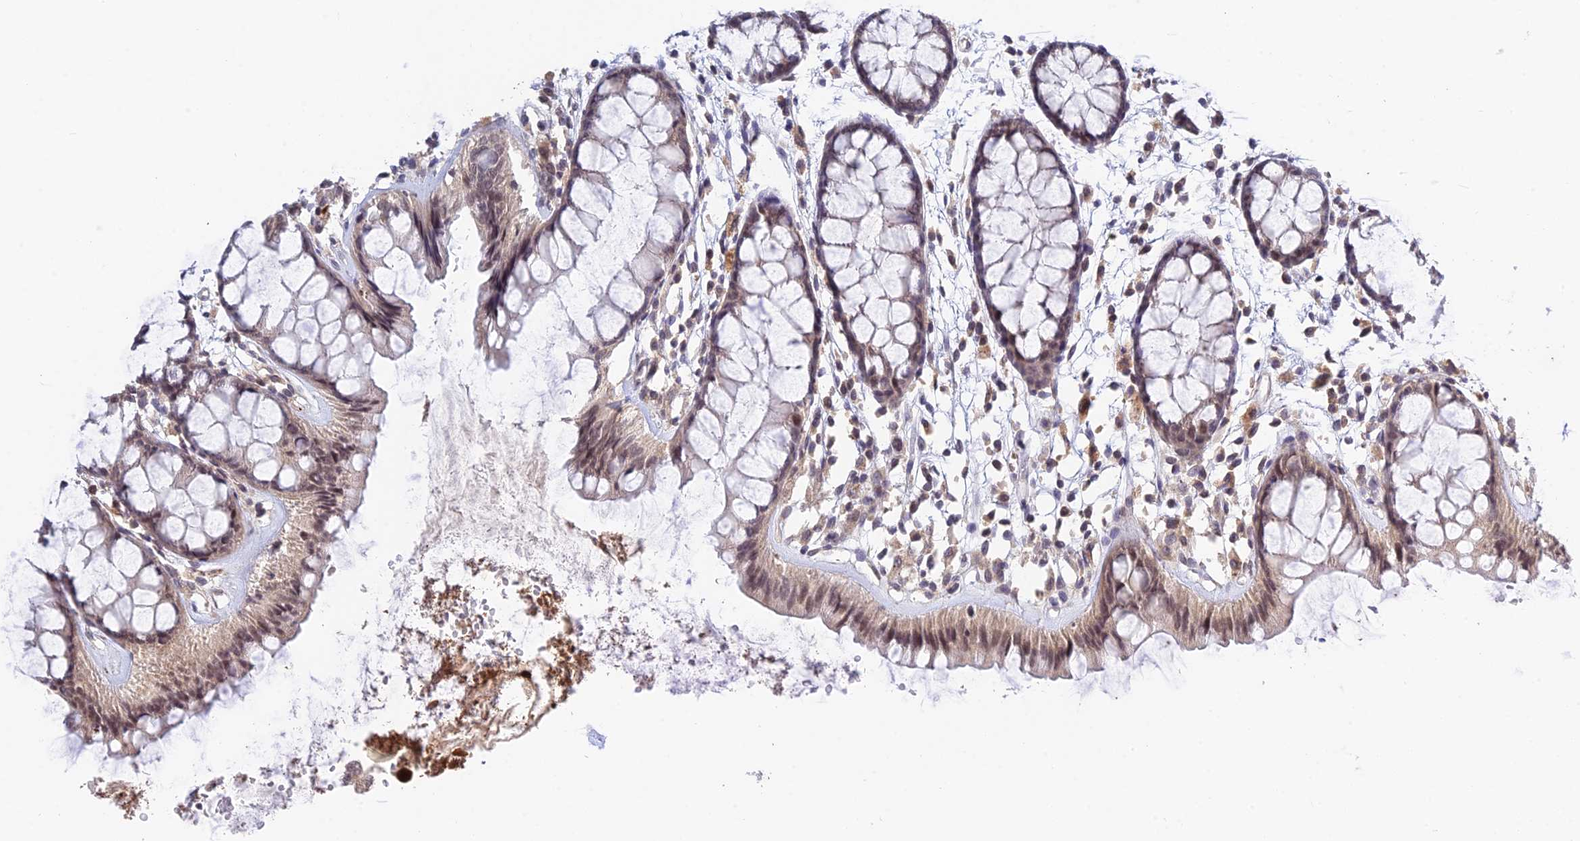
{"staining": {"intensity": "moderate", "quantity": "25%-75%", "location": "cytoplasmic/membranous,nuclear"}, "tissue": "rectum", "cell_type": "Glandular cells", "image_type": "normal", "snomed": [{"axis": "morphology", "description": "Normal tissue, NOS"}, {"axis": "topography", "description": "Rectum"}], "caption": "Normal rectum exhibits moderate cytoplasmic/membranous,nuclear expression in approximately 25%-75% of glandular cells.", "gene": "TEKT1", "patient": {"sex": "female", "age": 66}}